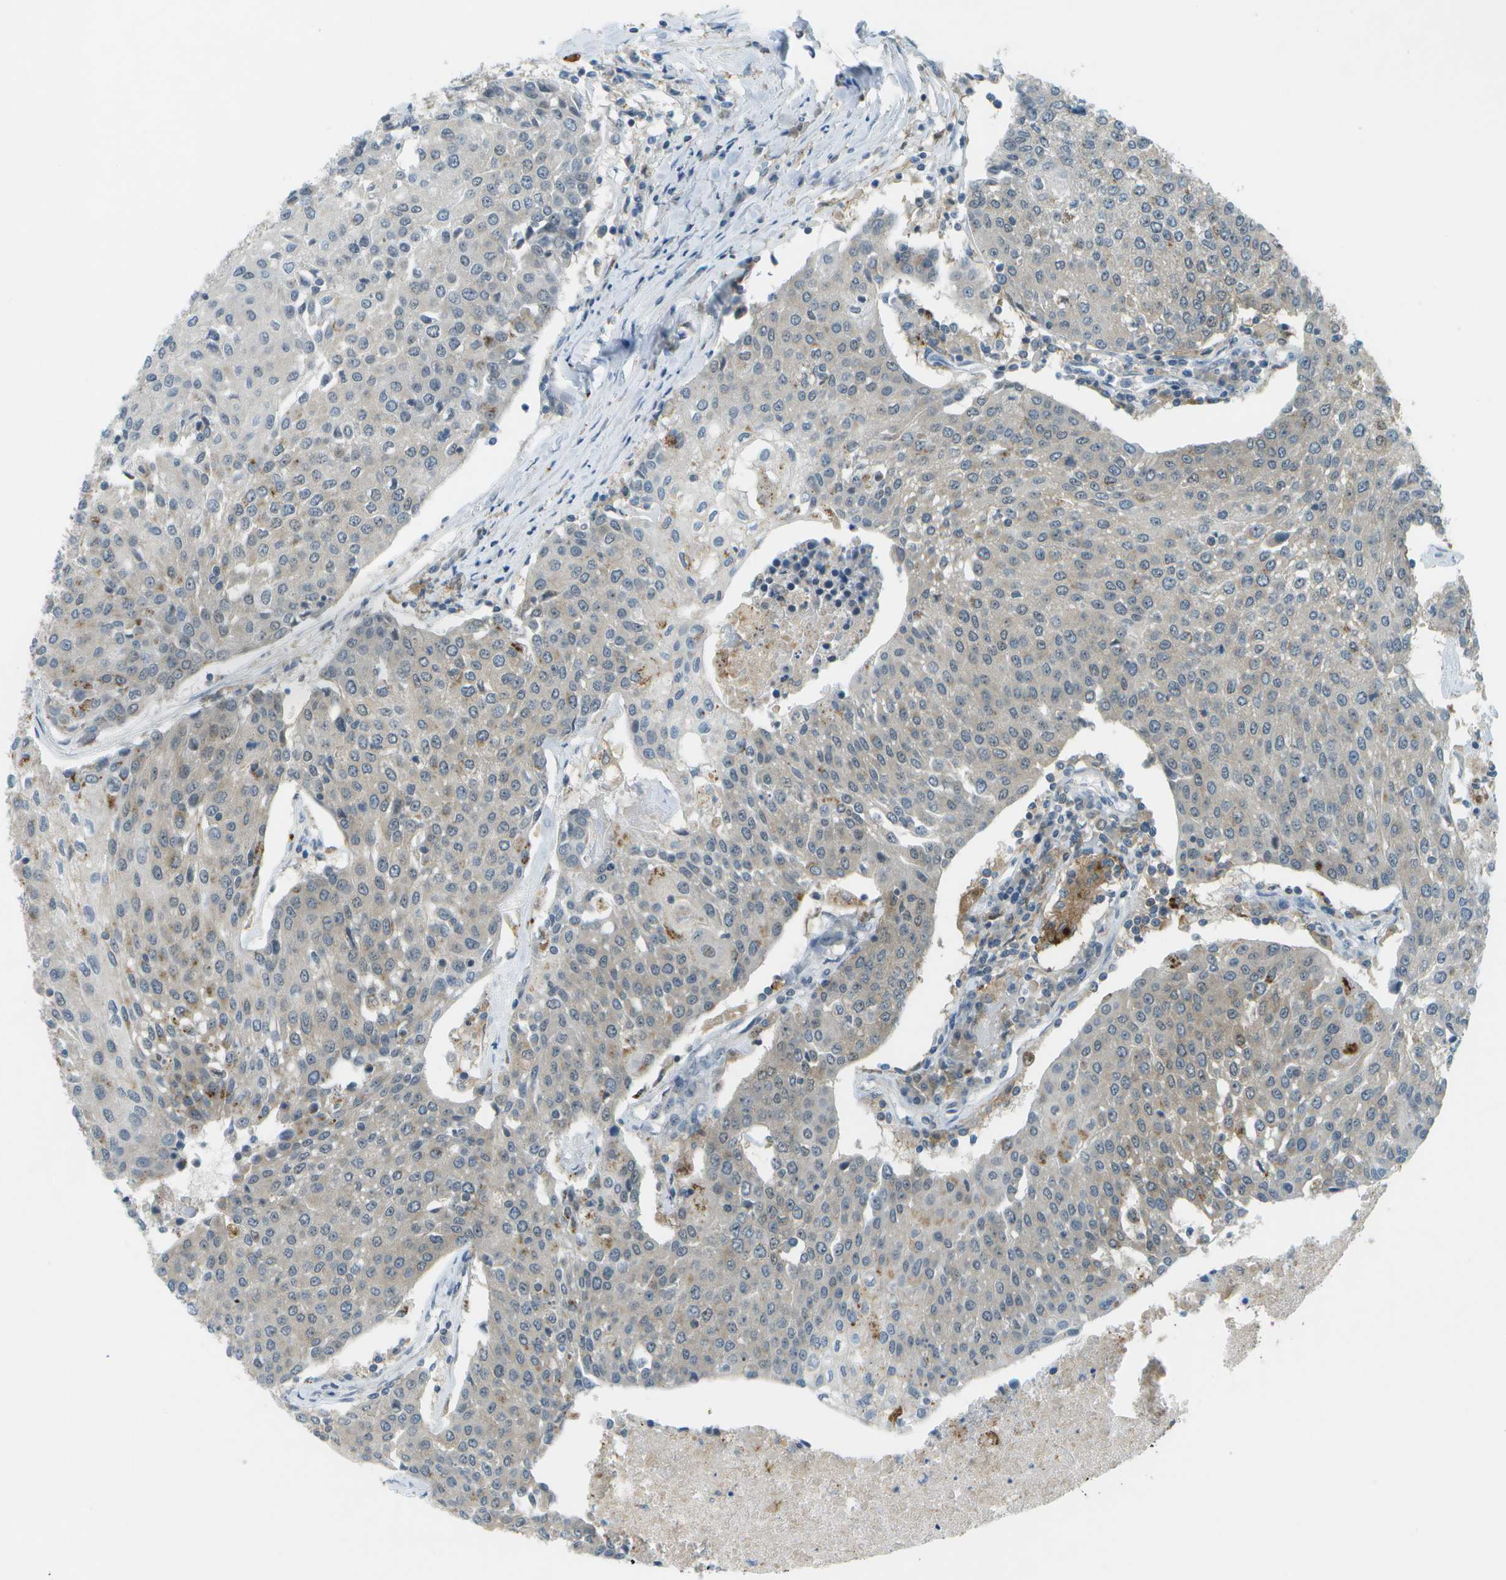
{"staining": {"intensity": "moderate", "quantity": "<25%", "location": "cytoplasmic/membranous"}, "tissue": "urothelial cancer", "cell_type": "Tumor cells", "image_type": "cancer", "snomed": [{"axis": "morphology", "description": "Urothelial carcinoma, High grade"}, {"axis": "topography", "description": "Urinary bladder"}], "caption": "A low amount of moderate cytoplasmic/membranous expression is present in about <25% of tumor cells in urothelial cancer tissue.", "gene": "CDH23", "patient": {"sex": "female", "age": 85}}